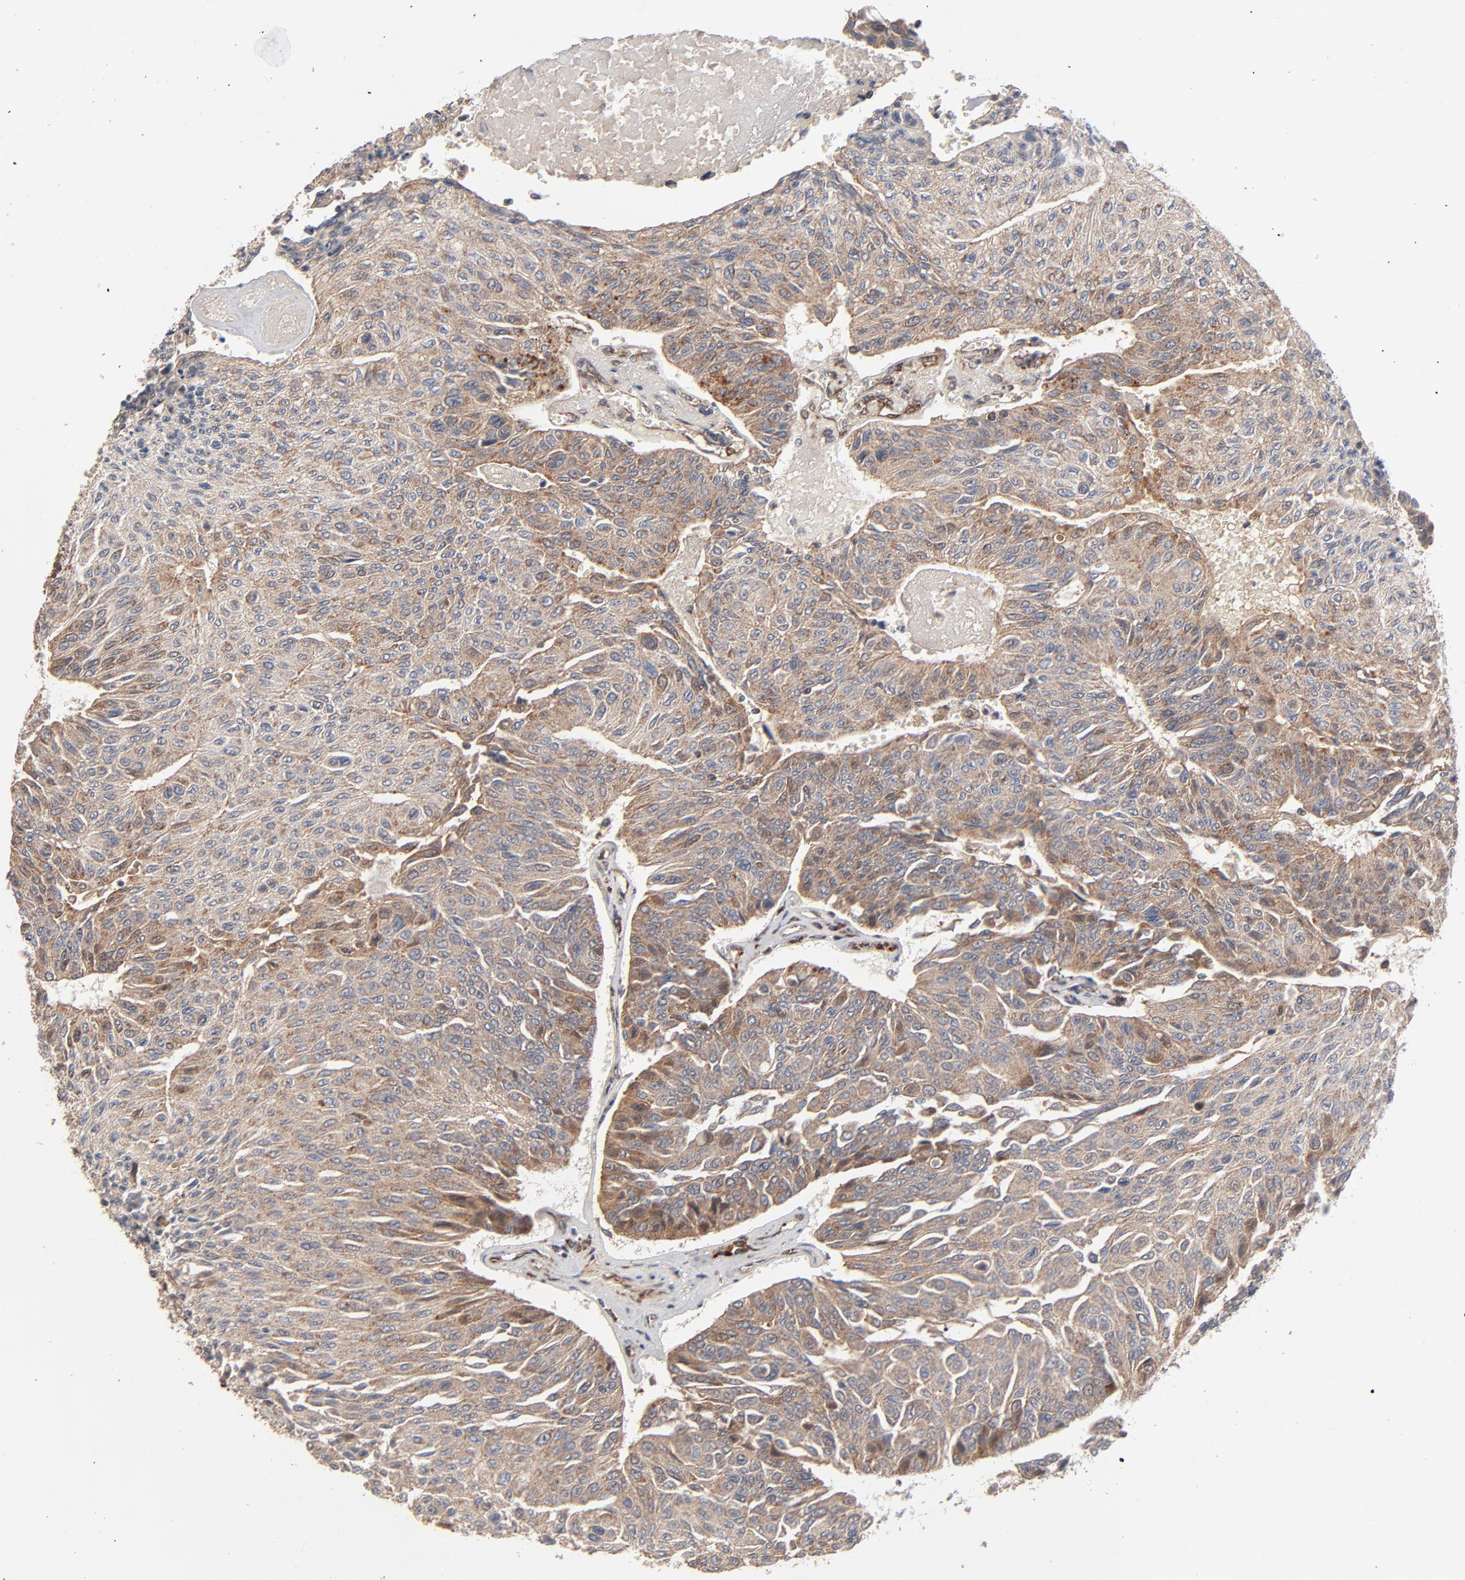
{"staining": {"intensity": "moderate", "quantity": ">75%", "location": "cytoplasmic/membranous"}, "tissue": "urothelial cancer", "cell_type": "Tumor cells", "image_type": "cancer", "snomed": [{"axis": "morphology", "description": "Urothelial carcinoma, High grade"}, {"axis": "topography", "description": "Urinary bladder"}], "caption": "Immunohistochemistry (IHC) micrograph of human urothelial carcinoma (high-grade) stained for a protein (brown), which displays medium levels of moderate cytoplasmic/membranous expression in approximately >75% of tumor cells.", "gene": "ABLIM3", "patient": {"sex": "male", "age": 66}}